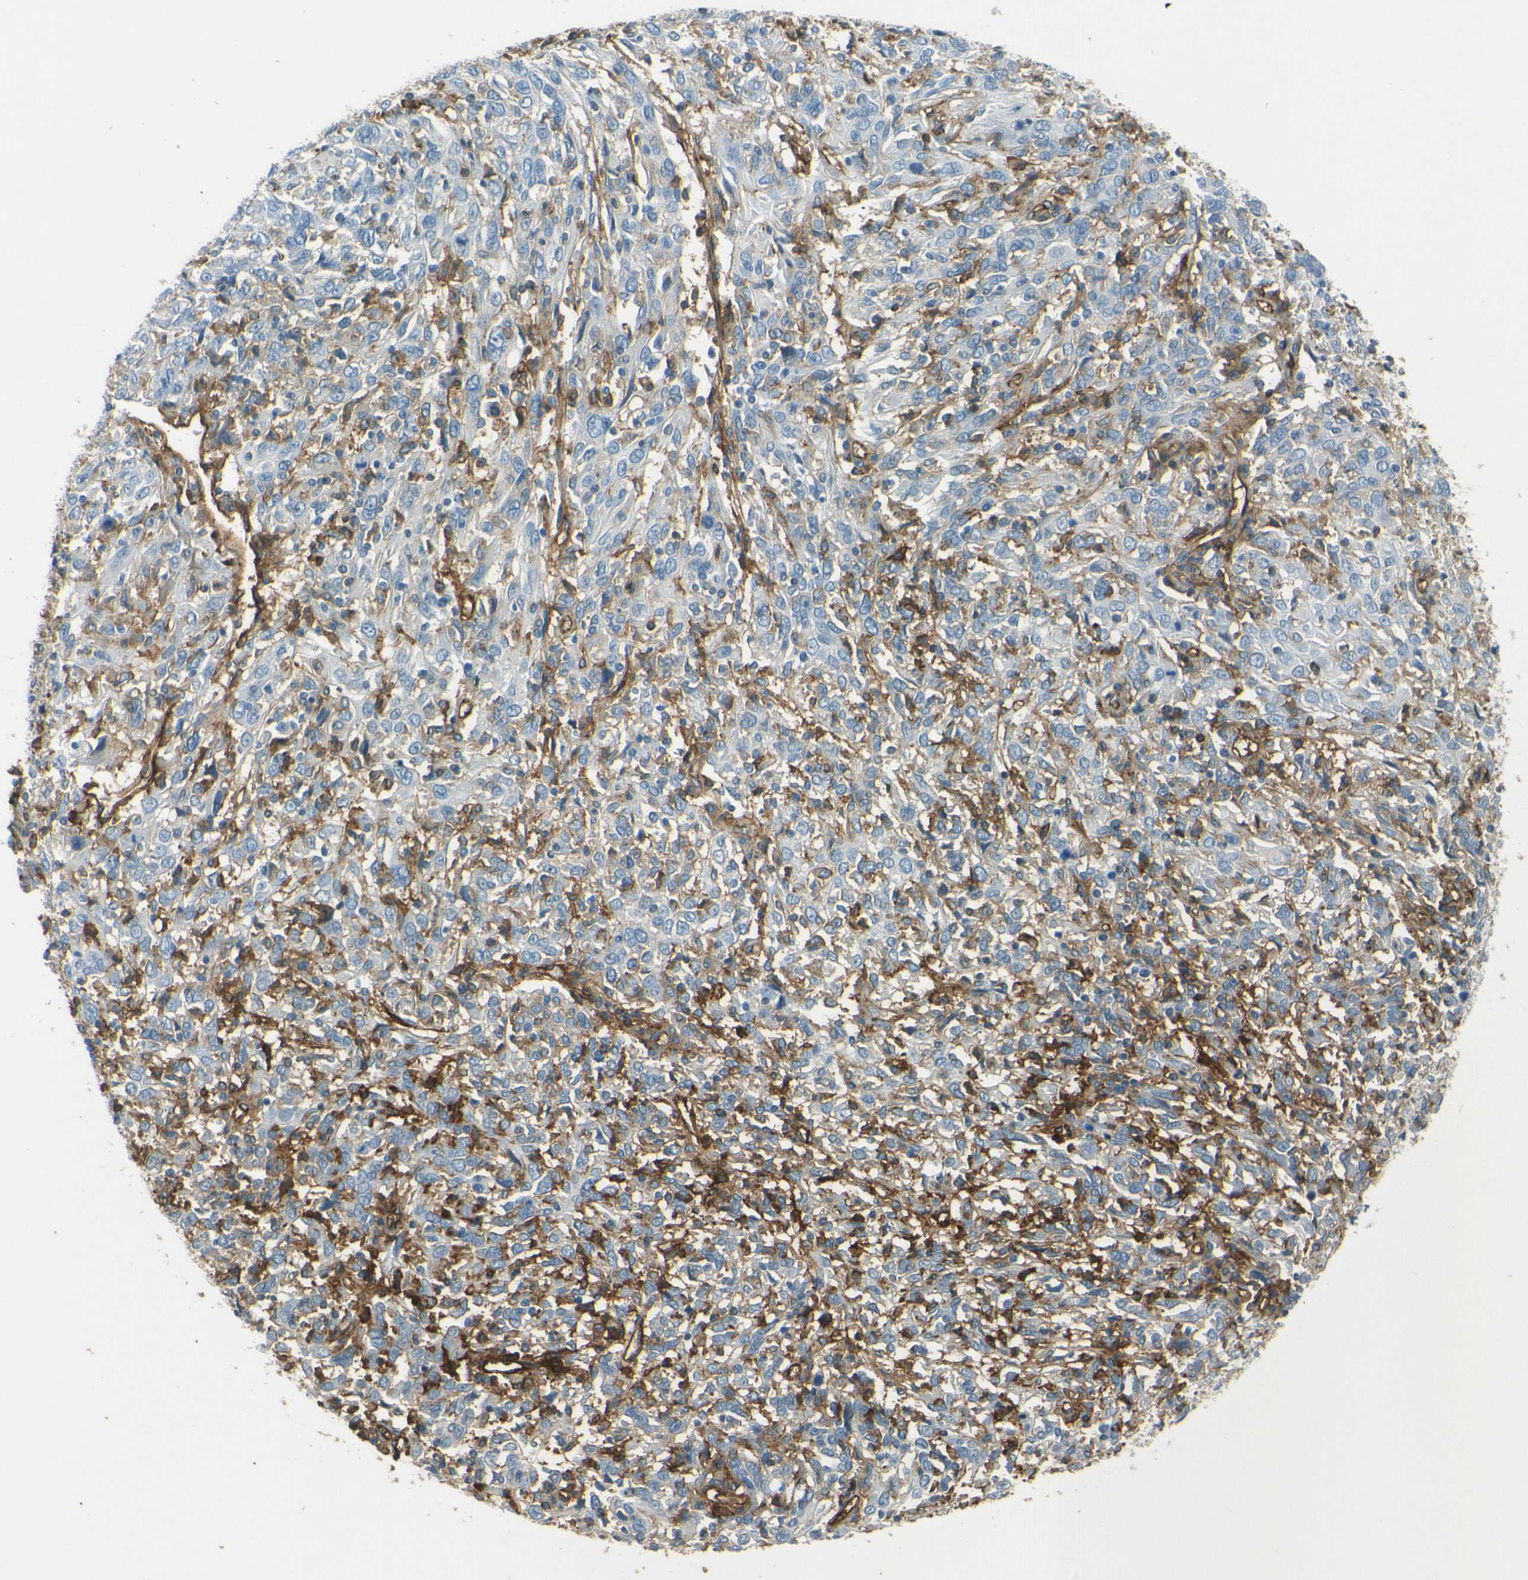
{"staining": {"intensity": "negative", "quantity": "none", "location": "none"}, "tissue": "cervical cancer", "cell_type": "Tumor cells", "image_type": "cancer", "snomed": [{"axis": "morphology", "description": "Squamous cell carcinoma, NOS"}, {"axis": "topography", "description": "Cervix"}], "caption": "Tumor cells show no significant protein expression in cervical squamous cell carcinoma.", "gene": "ENTPD1", "patient": {"sex": "female", "age": 46}}